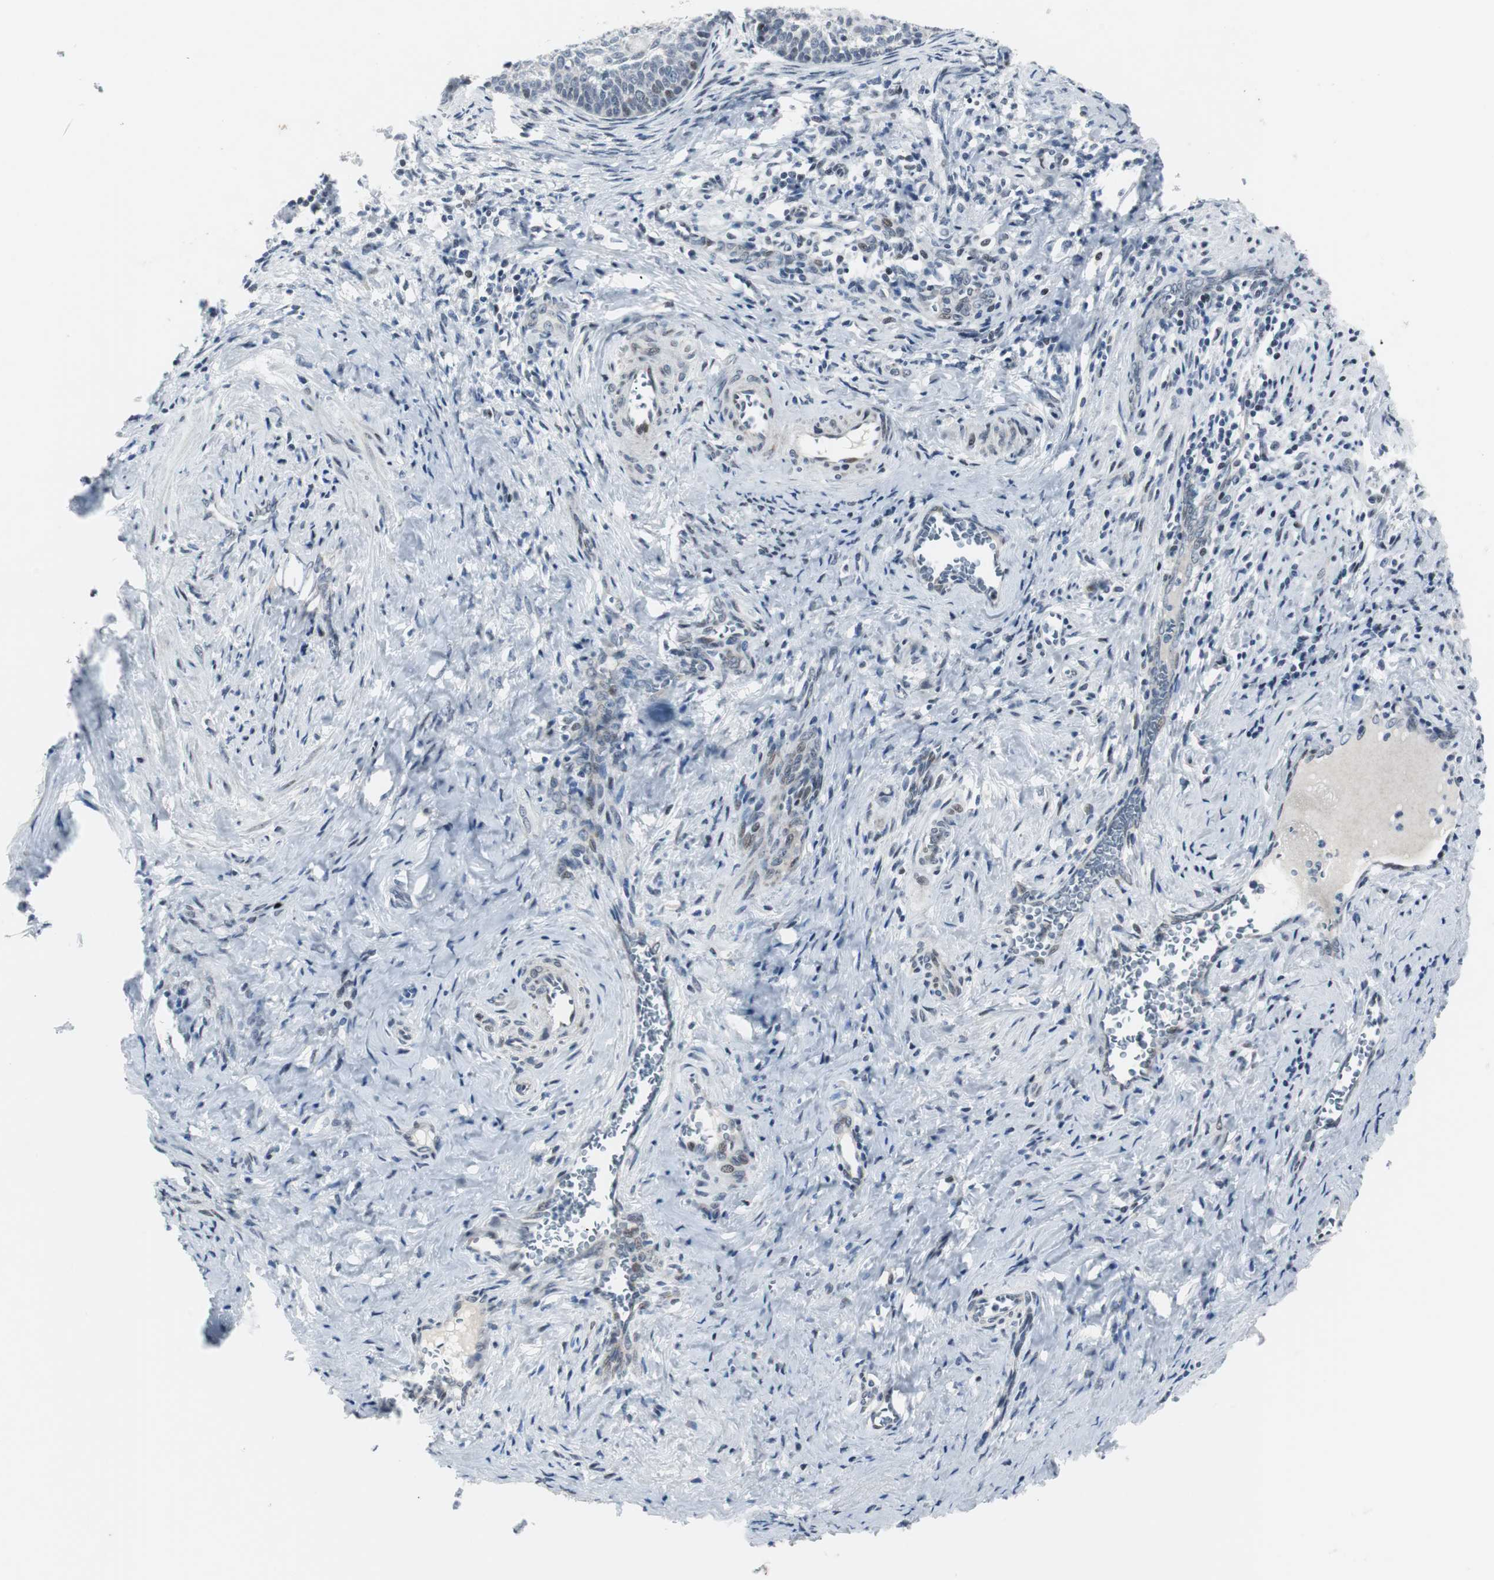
{"staining": {"intensity": "weak", "quantity": "<25%", "location": "nuclear"}, "tissue": "cervical cancer", "cell_type": "Tumor cells", "image_type": "cancer", "snomed": [{"axis": "morphology", "description": "Squamous cell carcinoma, NOS"}, {"axis": "topography", "description": "Cervix"}], "caption": "Immunohistochemistry of human squamous cell carcinoma (cervical) demonstrates no positivity in tumor cells.", "gene": "MTA1", "patient": {"sex": "female", "age": 33}}